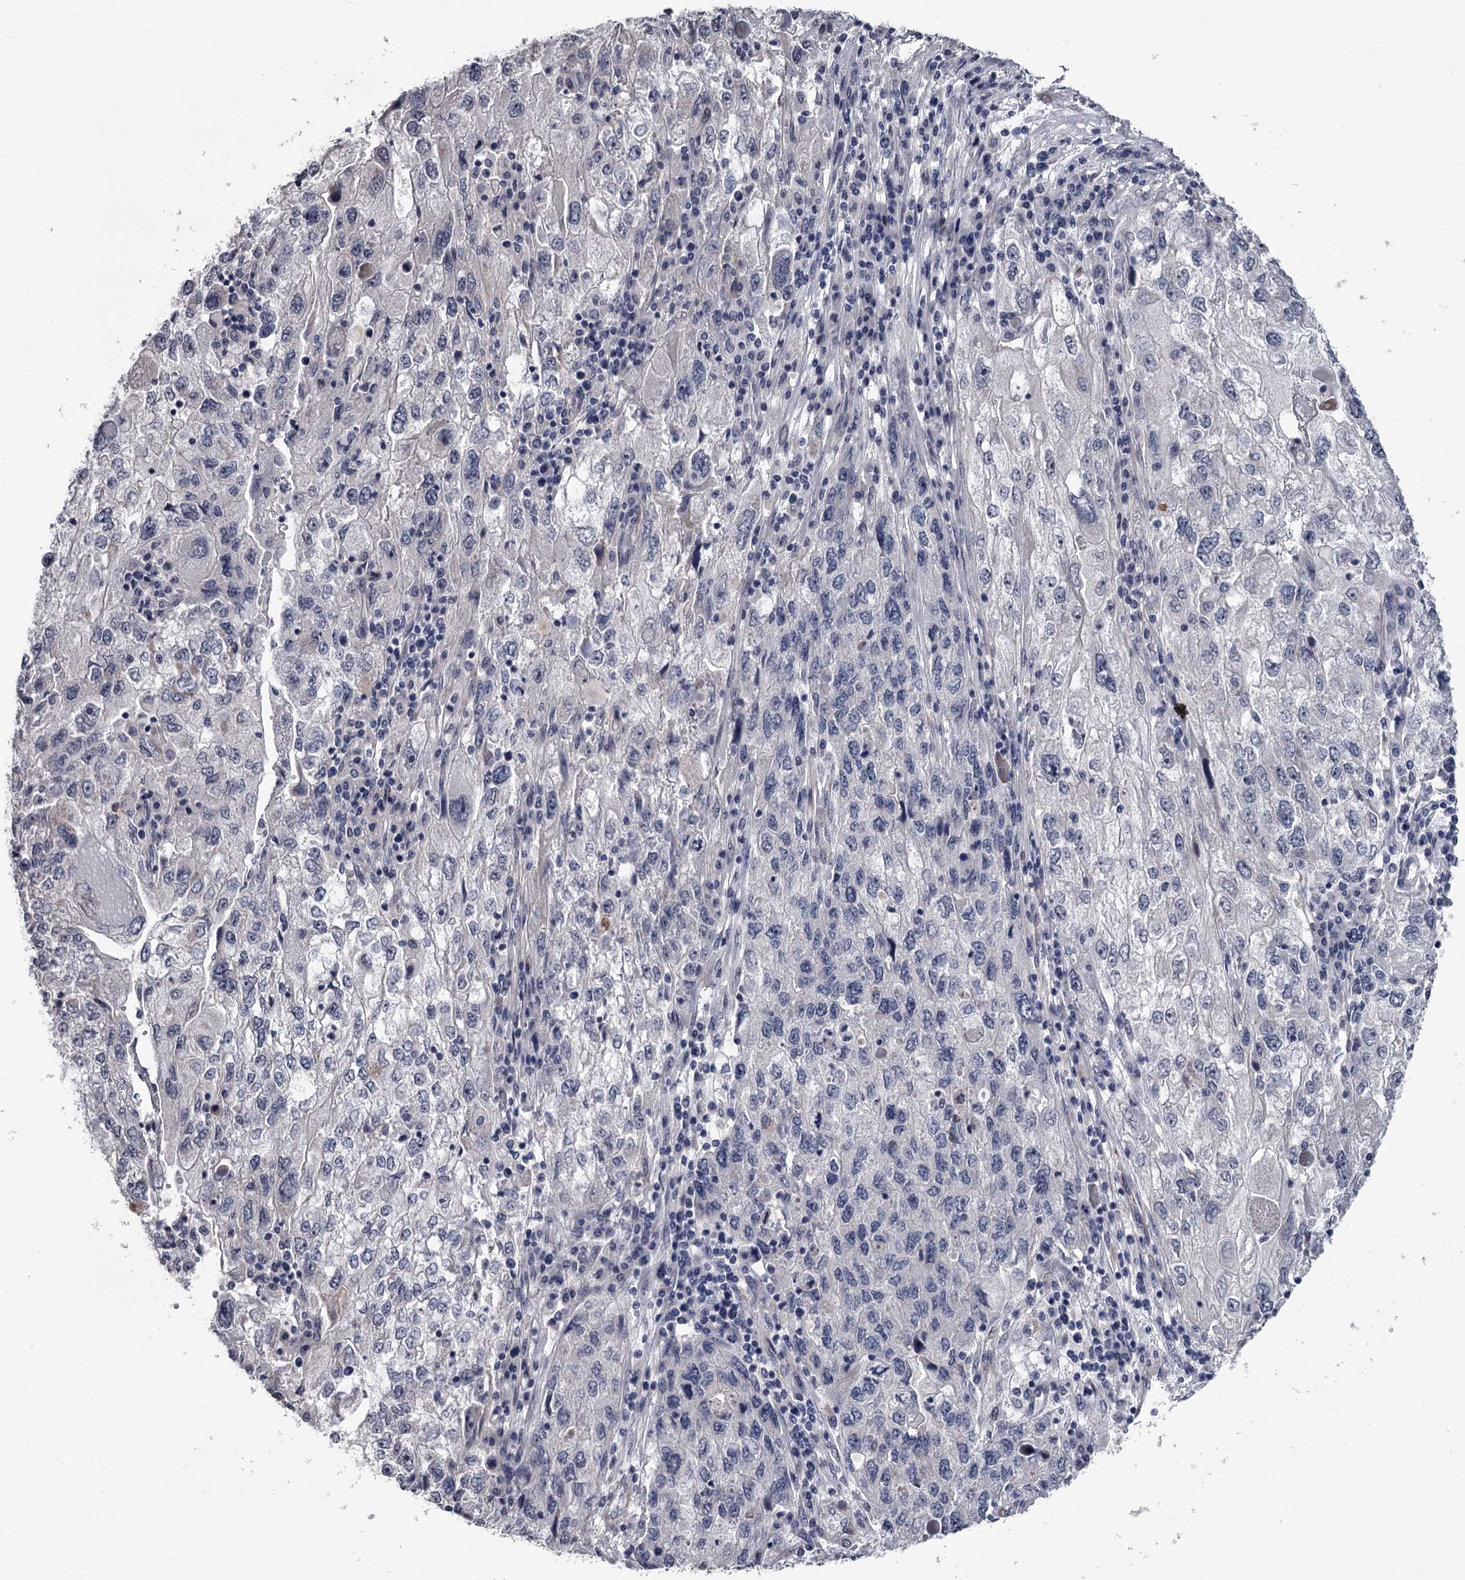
{"staining": {"intensity": "negative", "quantity": "none", "location": "none"}, "tissue": "endometrial cancer", "cell_type": "Tumor cells", "image_type": "cancer", "snomed": [{"axis": "morphology", "description": "Adenocarcinoma, NOS"}, {"axis": "topography", "description": "Endometrium"}], "caption": "Immunohistochemical staining of adenocarcinoma (endometrial) displays no significant positivity in tumor cells.", "gene": "PRPF40B", "patient": {"sex": "female", "age": 49}}